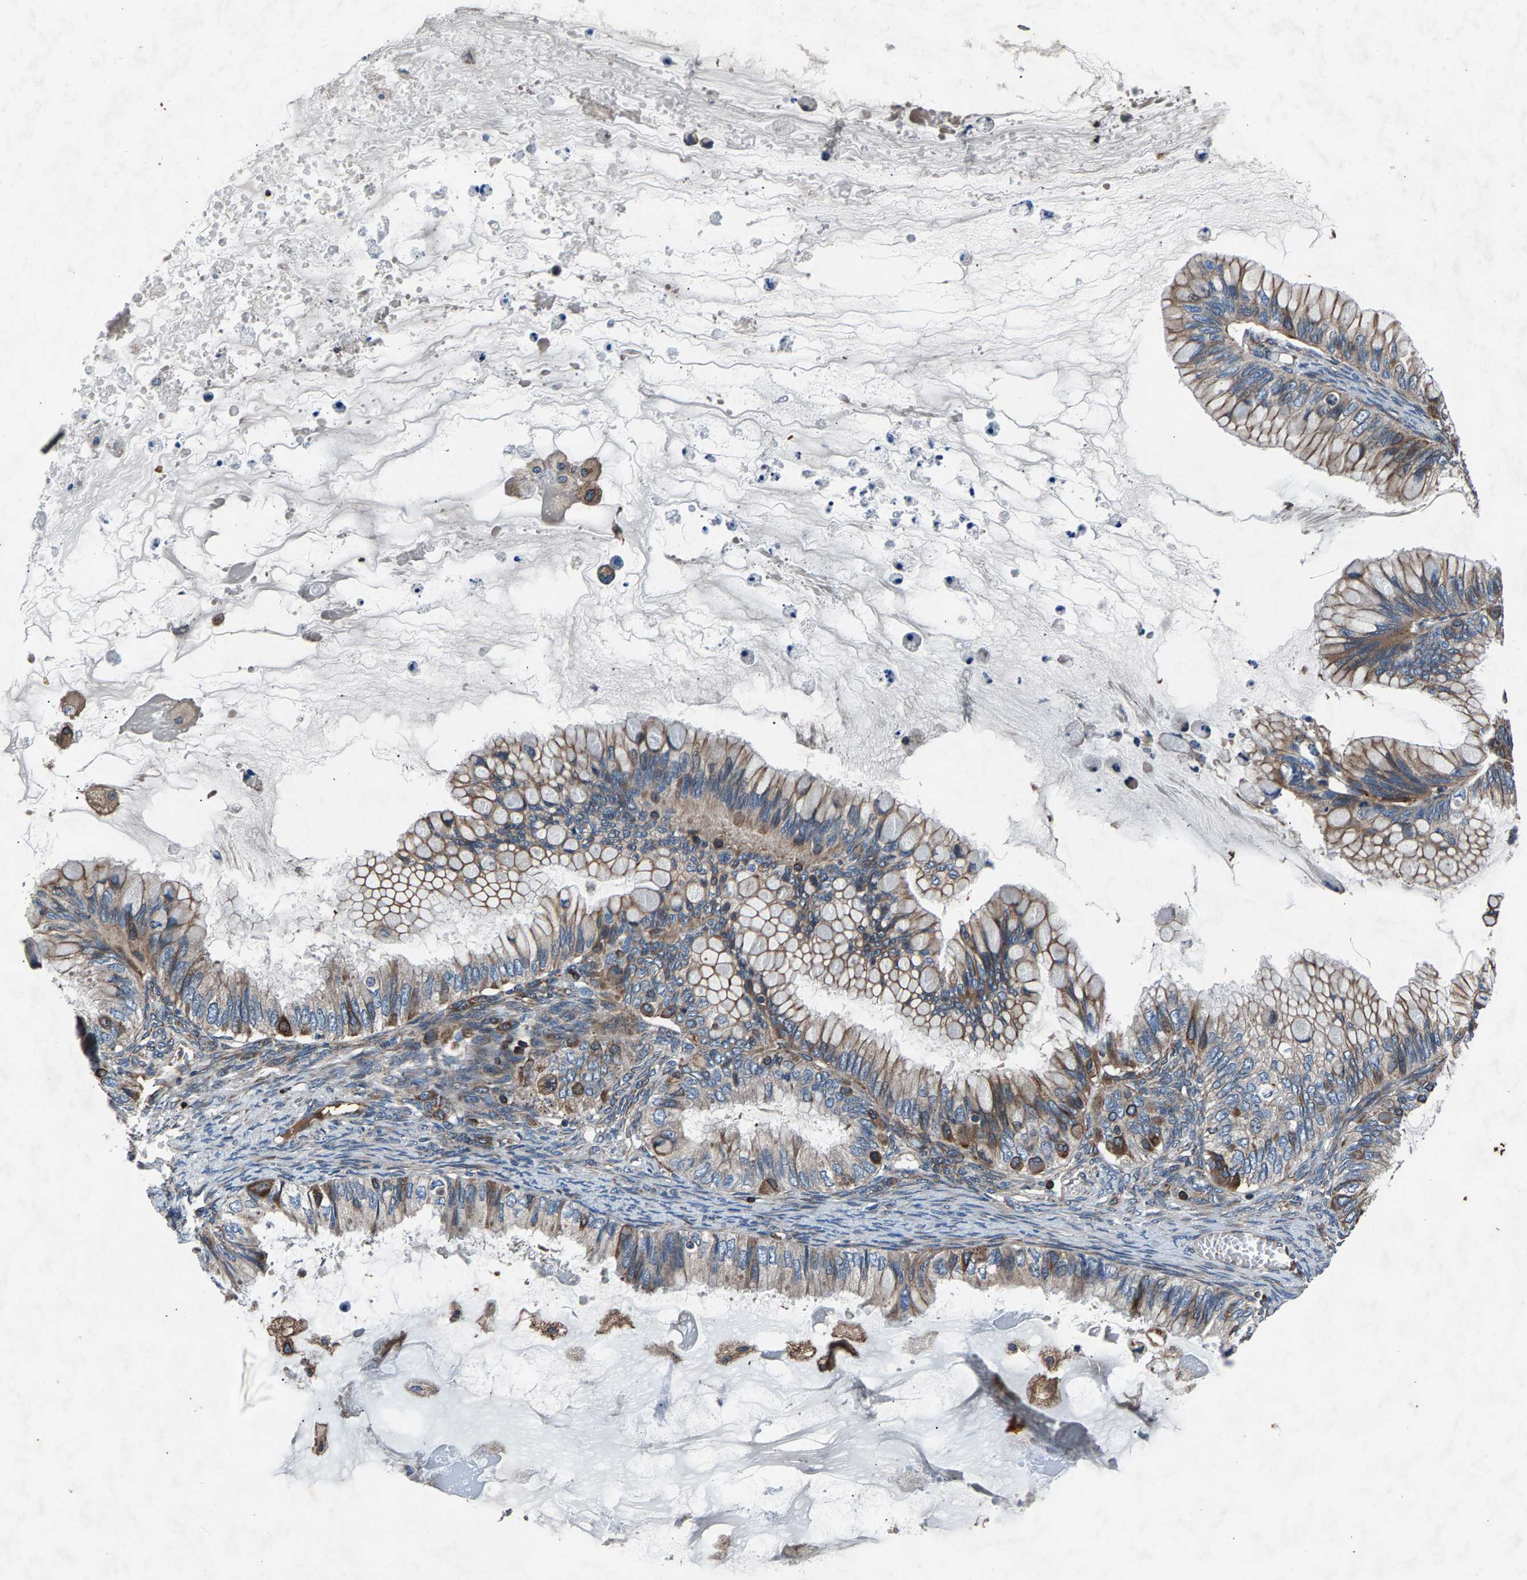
{"staining": {"intensity": "moderate", "quantity": ">75%", "location": "cytoplasmic/membranous"}, "tissue": "ovarian cancer", "cell_type": "Tumor cells", "image_type": "cancer", "snomed": [{"axis": "morphology", "description": "Cystadenocarcinoma, mucinous, NOS"}, {"axis": "topography", "description": "Ovary"}], "caption": "Moderate cytoplasmic/membranous expression is seen in approximately >75% of tumor cells in ovarian cancer. The staining was performed using DAB, with brown indicating positive protein expression. Nuclei are stained blue with hematoxylin.", "gene": "LPCAT1", "patient": {"sex": "female", "age": 80}}